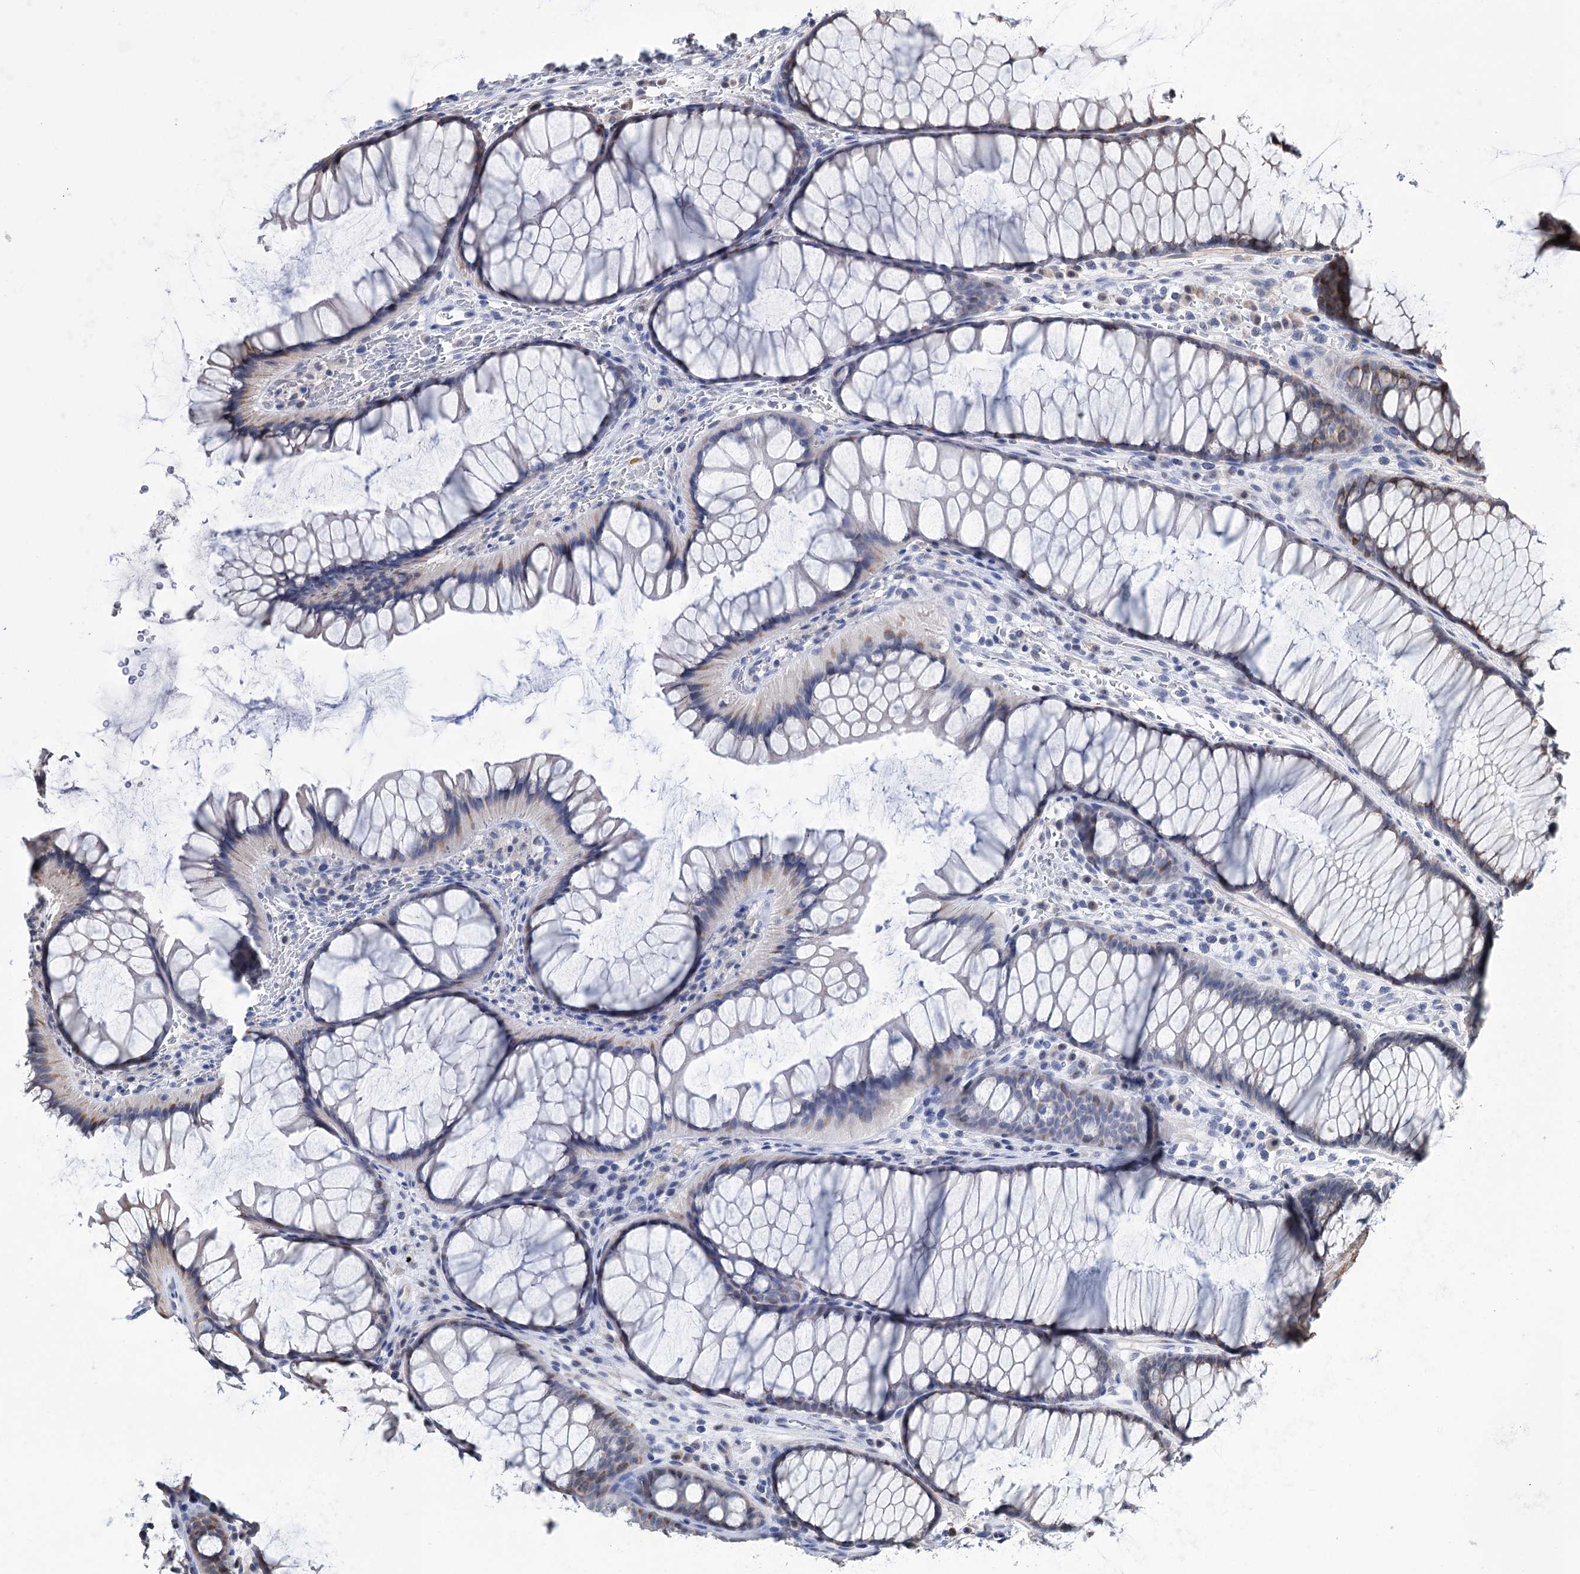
{"staining": {"intensity": "weak", "quantity": ">75%", "location": "cytoplasmic/membranous"}, "tissue": "colon", "cell_type": "Endothelial cells", "image_type": "normal", "snomed": [{"axis": "morphology", "description": "Normal tissue, NOS"}, {"axis": "topography", "description": "Colon"}], "caption": "Human colon stained with a protein marker reveals weak staining in endothelial cells.", "gene": "PPRC1", "patient": {"sex": "female", "age": 82}}